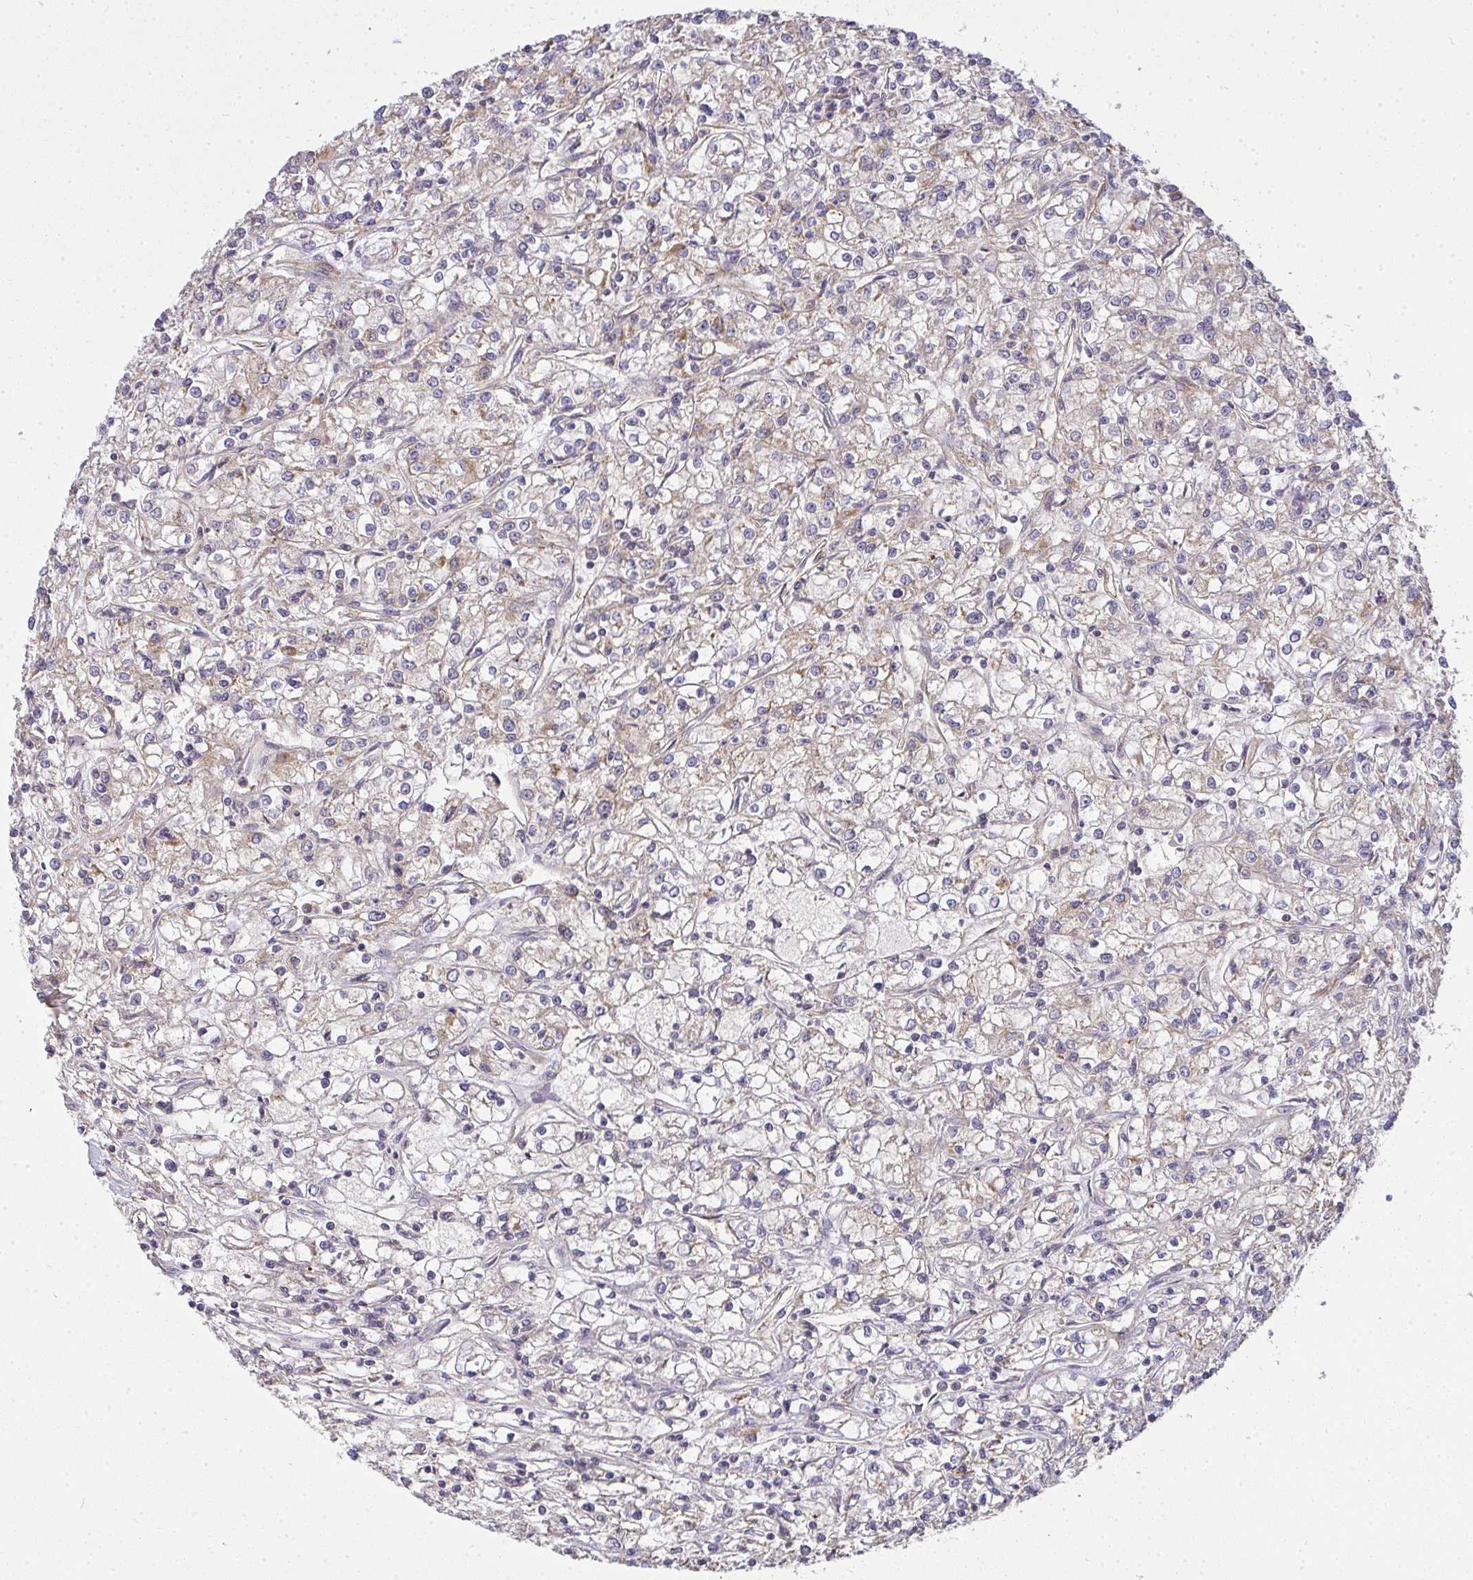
{"staining": {"intensity": "weak", "quantity": "<25%", "location": "cytoplasmic/membranous"}, "tissue": "renal cancer", "cell_type": "Tumor cells", "image_type": "cancer", "snomed": [{"axis": "morphology", "description": "Adenocarcinoma, NOS"}, {"axis": "topography", "description": "Kidney"}], "caption": "This is an IHC histopathology image of human adenocarcinoma (renal). There is no expression in tumor cells.", "gene": "B4GALT6", "patient": {"sex": "female", "age": 59}}